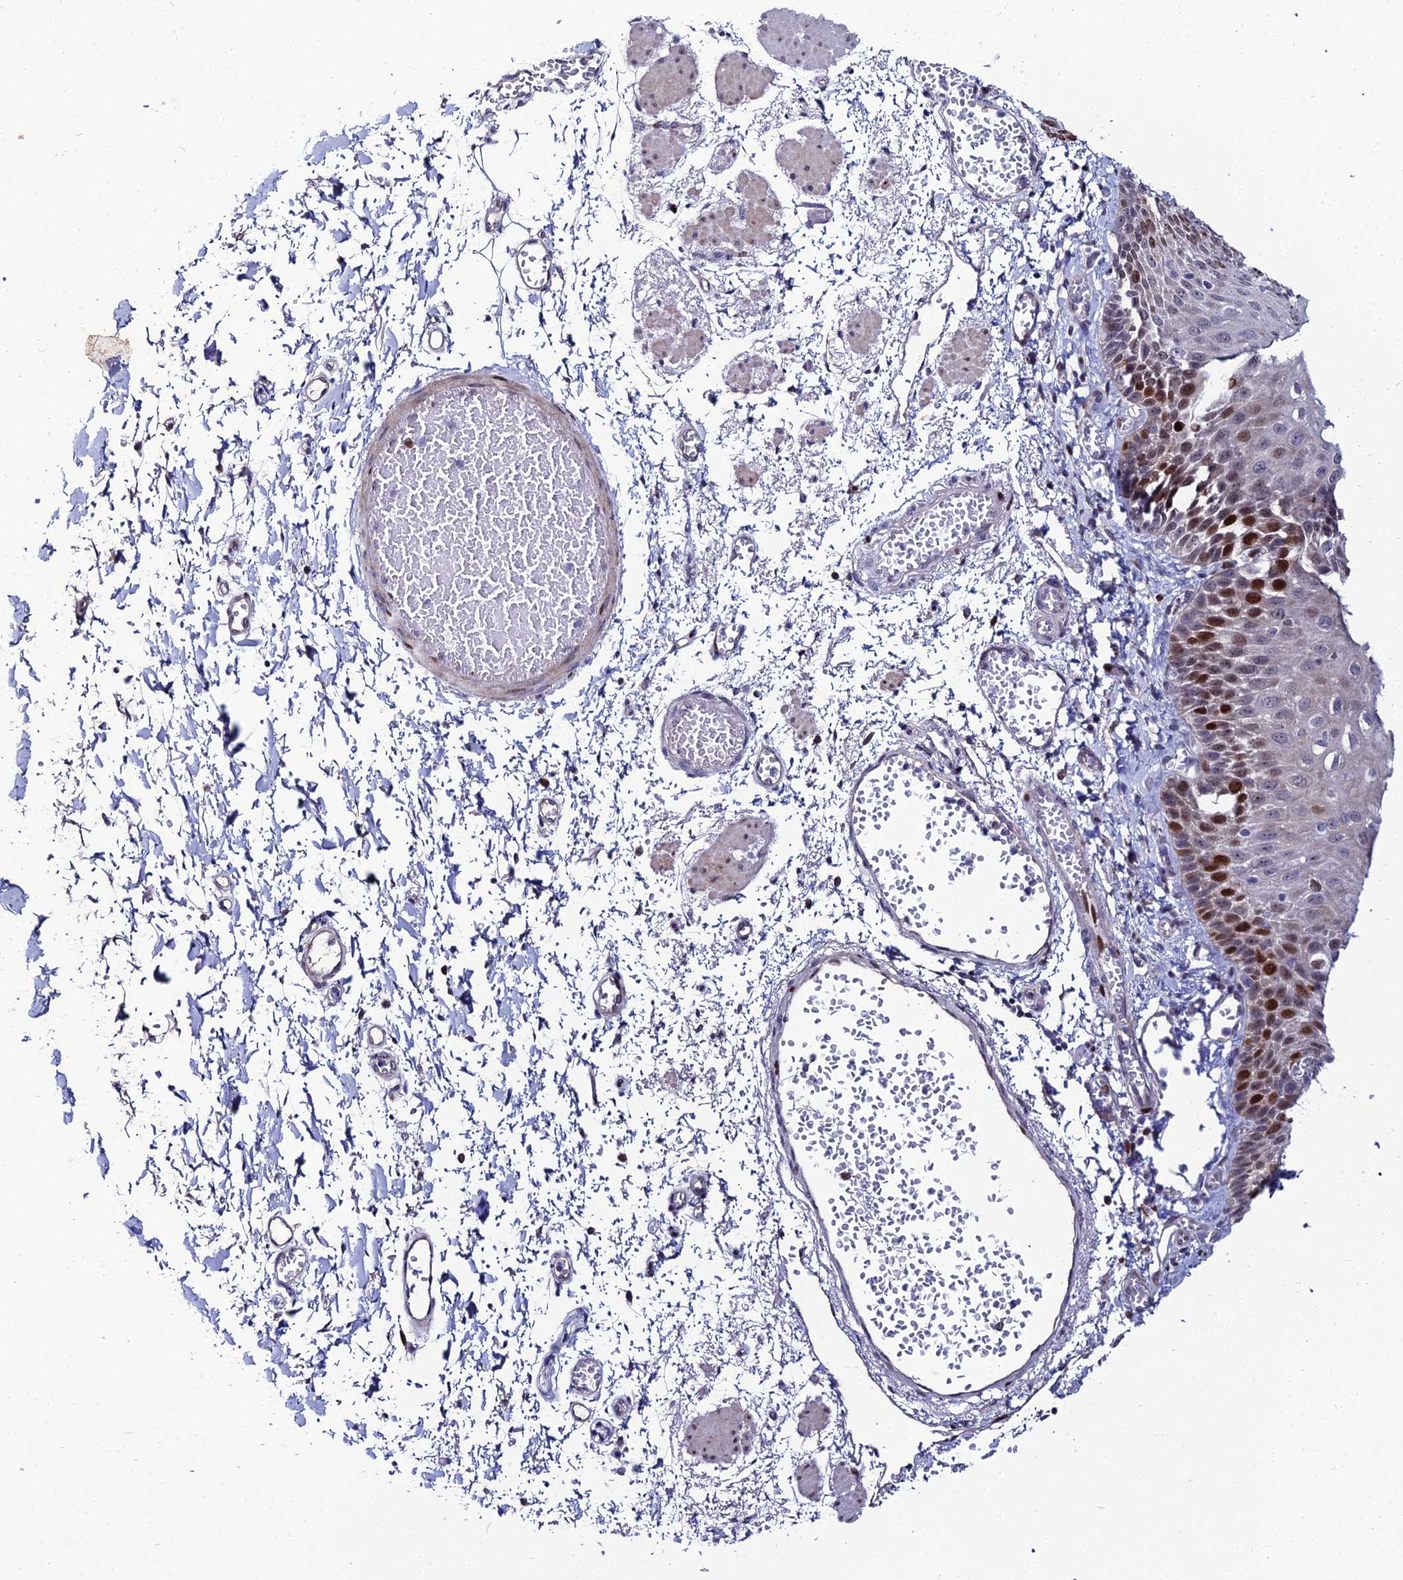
{"staining": {"intensity": "strong", "quantity": "<25%", "location": "nuclear"}, "tissue": "esophagus", "cell_type": "Squamous epithelial cells", "image_type": "normal", "snomed": [{"axis": "morphology", "description": "Normal tissue, NOS"}, {"axis": "topography", "description": "Esophagus"}], "caption": "About <25% of squamous epithelial cells in benign human esophagus display strong nuclear protein staining as visualized by brown immunohistochemical staining.", "gene": "TAF9B", "patient": {"sex": "male", "age": 81}}